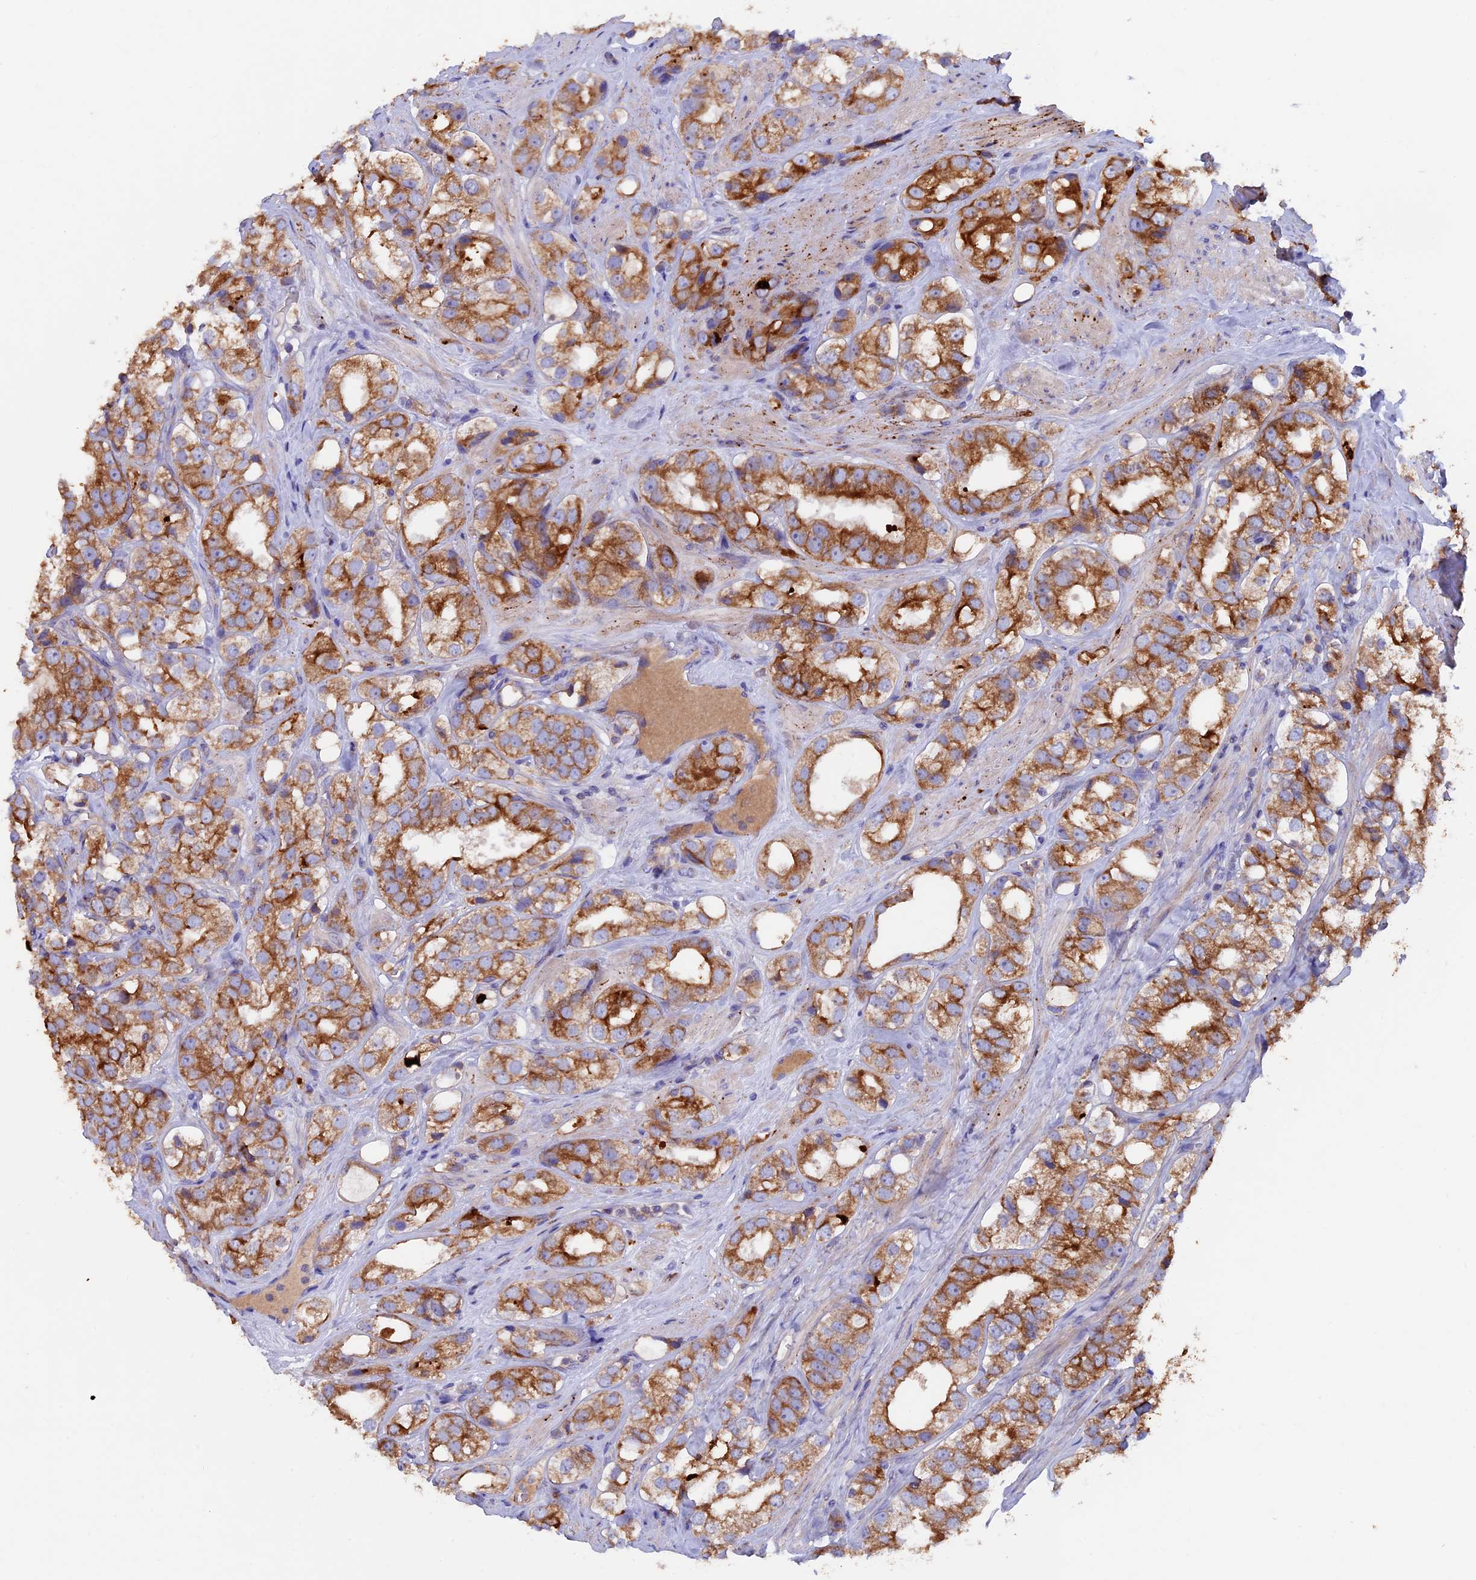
{"staining": {"intensity": "moderate", "quantity": ">75%", "location": "cytoplasmic/membranous"}, "tissue": "prostate cancer", "cell_type": "Tumor cells", "image_type": "cancer", "snomed": [{"axis": "morphology", "description": "Adenocarcinoma, NOS"}, {"axis": "topography", "description": "Prostate"}], "caption": "Protein expression analysis of human adenocarcinoma (prostate) reveals moderate cytoplasmic/membranous expression in approximately >75% of tumor cells. (IHC, brightfield microscopy, high magnification).", "gene": "PTPN9", "patient": {"sex": "male", "age": 79}}